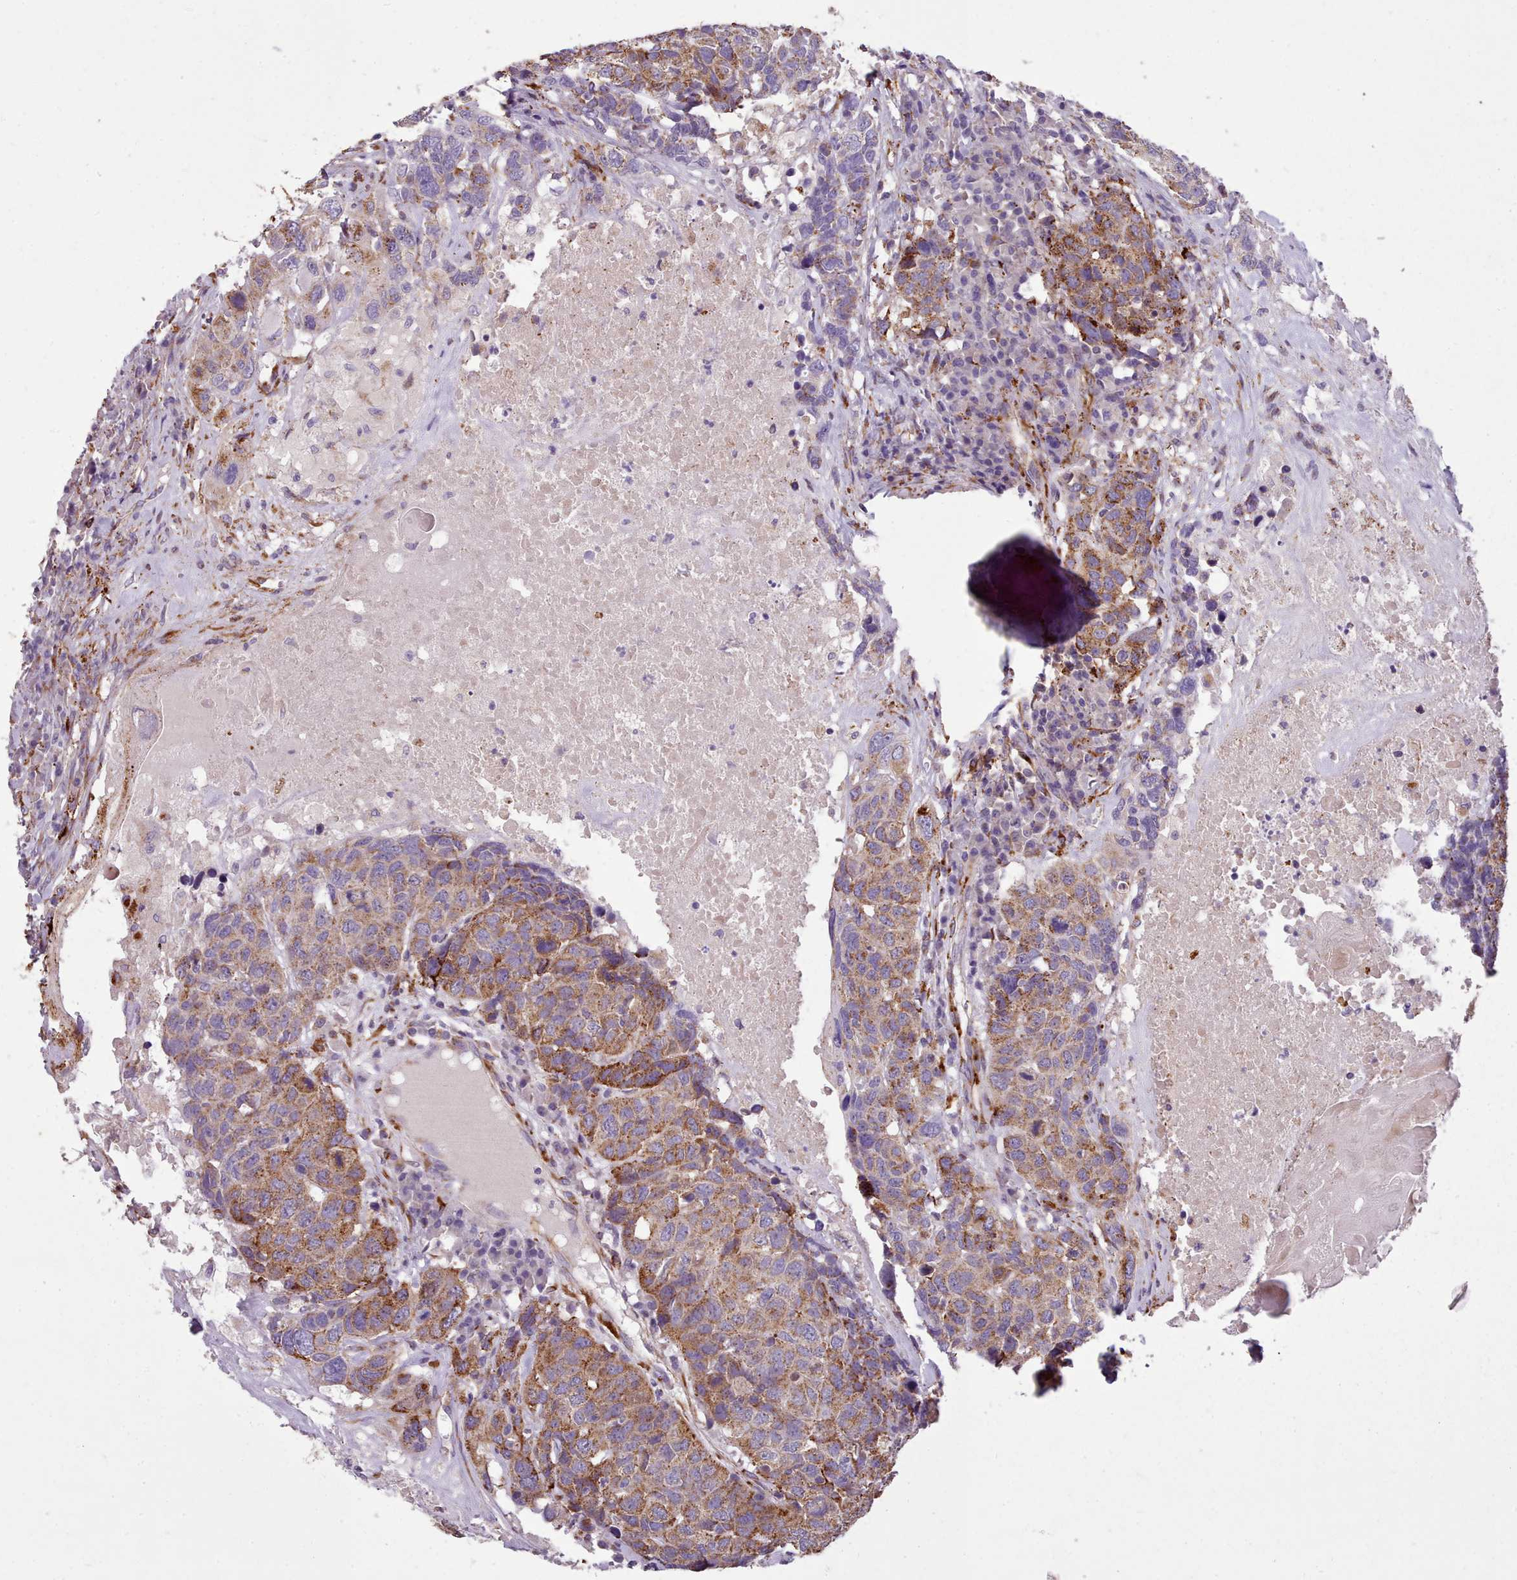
{"staining": {"intensity": "moderate", "quantity": ">75%", "location": "cytoplasmic/membranous"}, "tissue": "head and neck cancer", "cell_type": "Tumor cells", "image_type": "cancer", "snomed": [{"axis": "morphology", "description": "Squamous cell carcinoma, NOS"}, {"axis": "topography", "description": "Head-Neck"}], "caption": "Immunohistochemical staining of head and neck cancer exhibits medium levels of moderate cytoplasmic/membranous positivity in about >75% of tumor cells.", "gene": "FKBP10", "patient": {"sex": "male", "age": 66}}